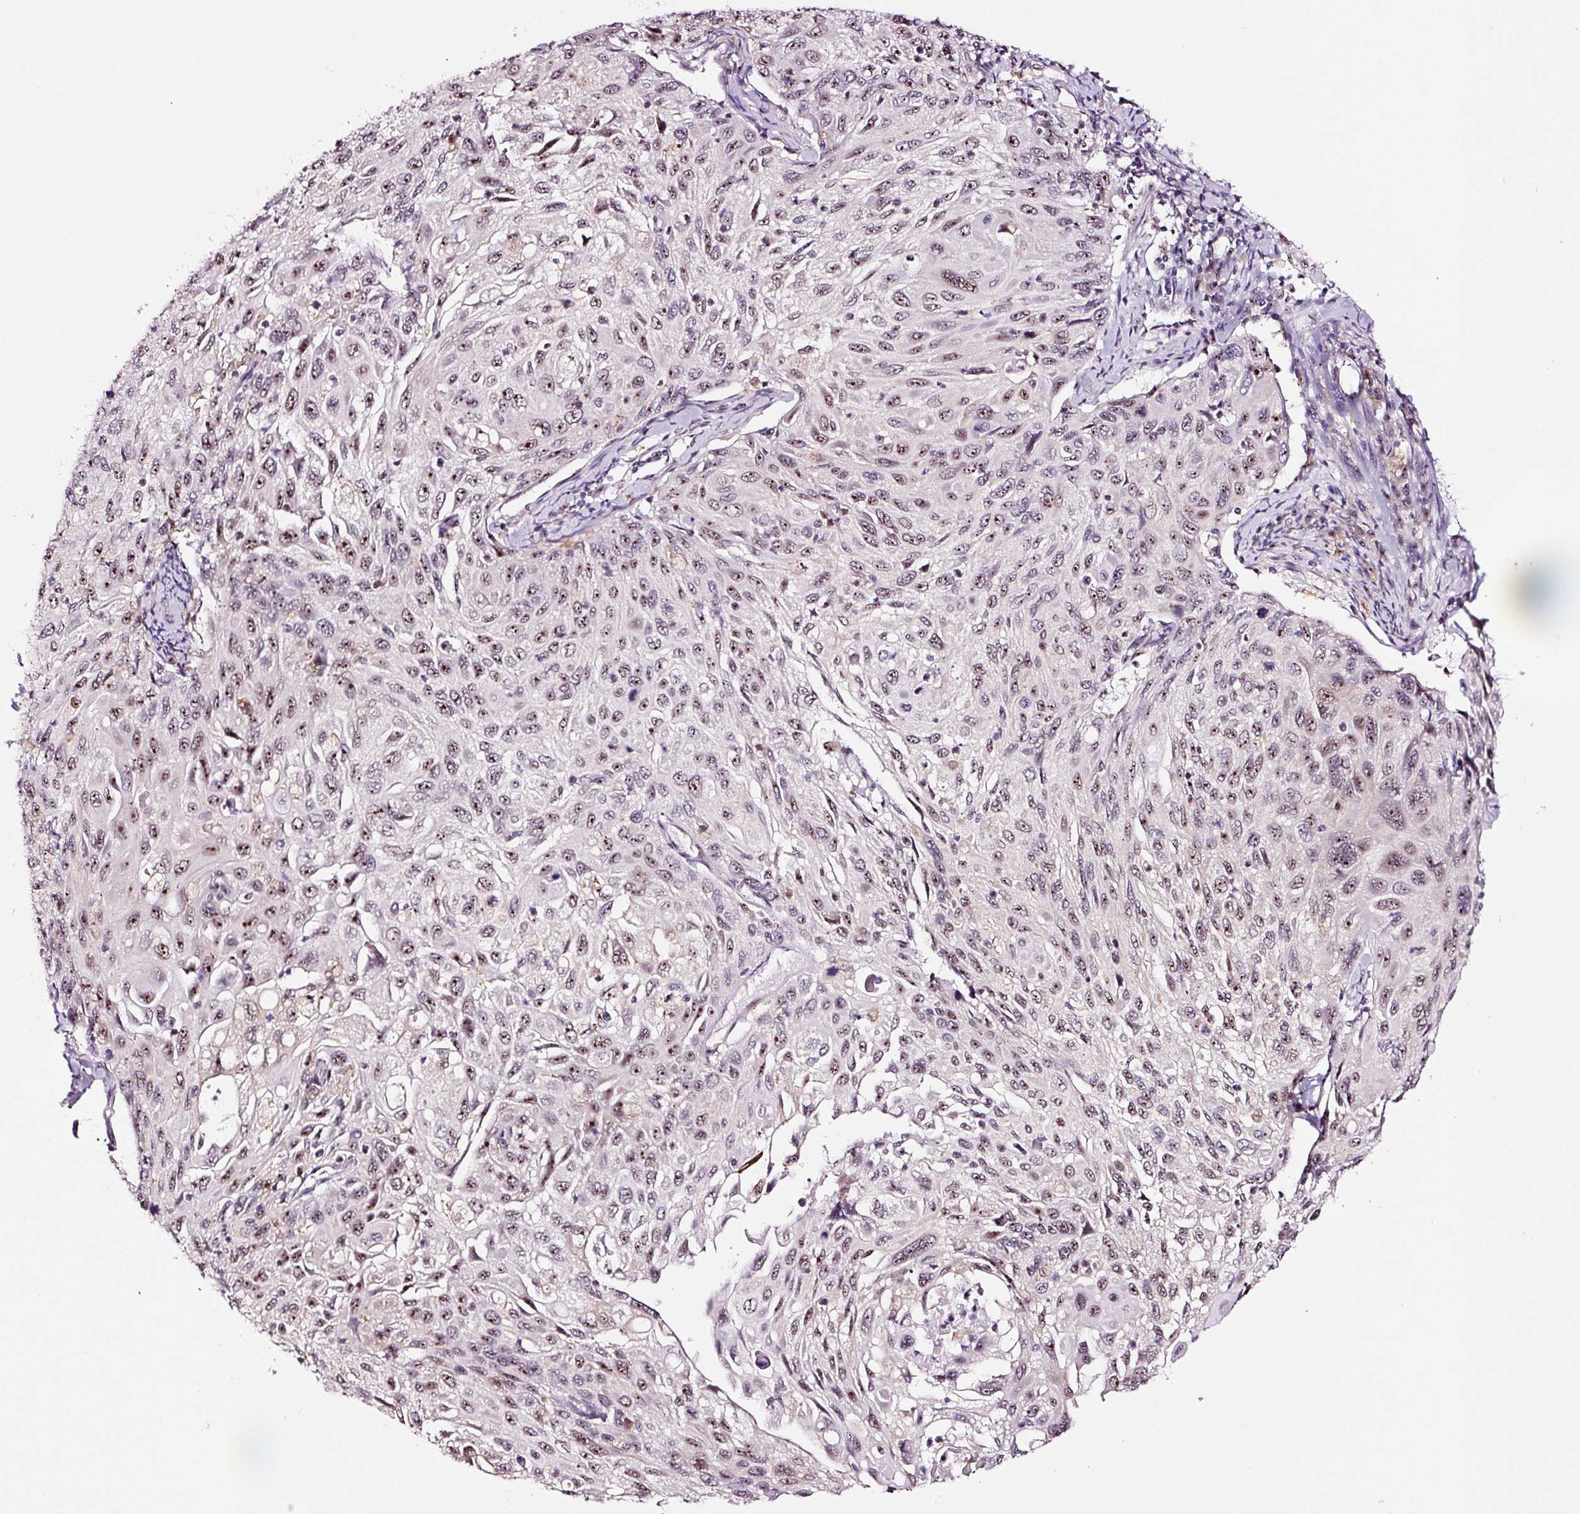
{"staining": {"intensity": "moderate", "quantity": "25%-75%", "location": "nuclear"}, "tissue": "cervical cancer", "cell_type": "Tumor cells", "image_type": "cancer", "snomed": [{"axis": "morphology", "description": "Squamous cell carcinoma, NOS"}, {"axis": "topography", "description": "Cervix"}], "caption": "Immunohistochemistry (IHC) histopathology image of neoplastic tissue: human squamous cell carcinoma (cervical) stained using immunohistochemistry (IHC) reveals medium levels of moderate protein expression localized specifically in the nuclear of tumor cells, appearing as a nuclear brown color.", "gene": "GNL3", "patient": {"sex": "female", "age": 70}}